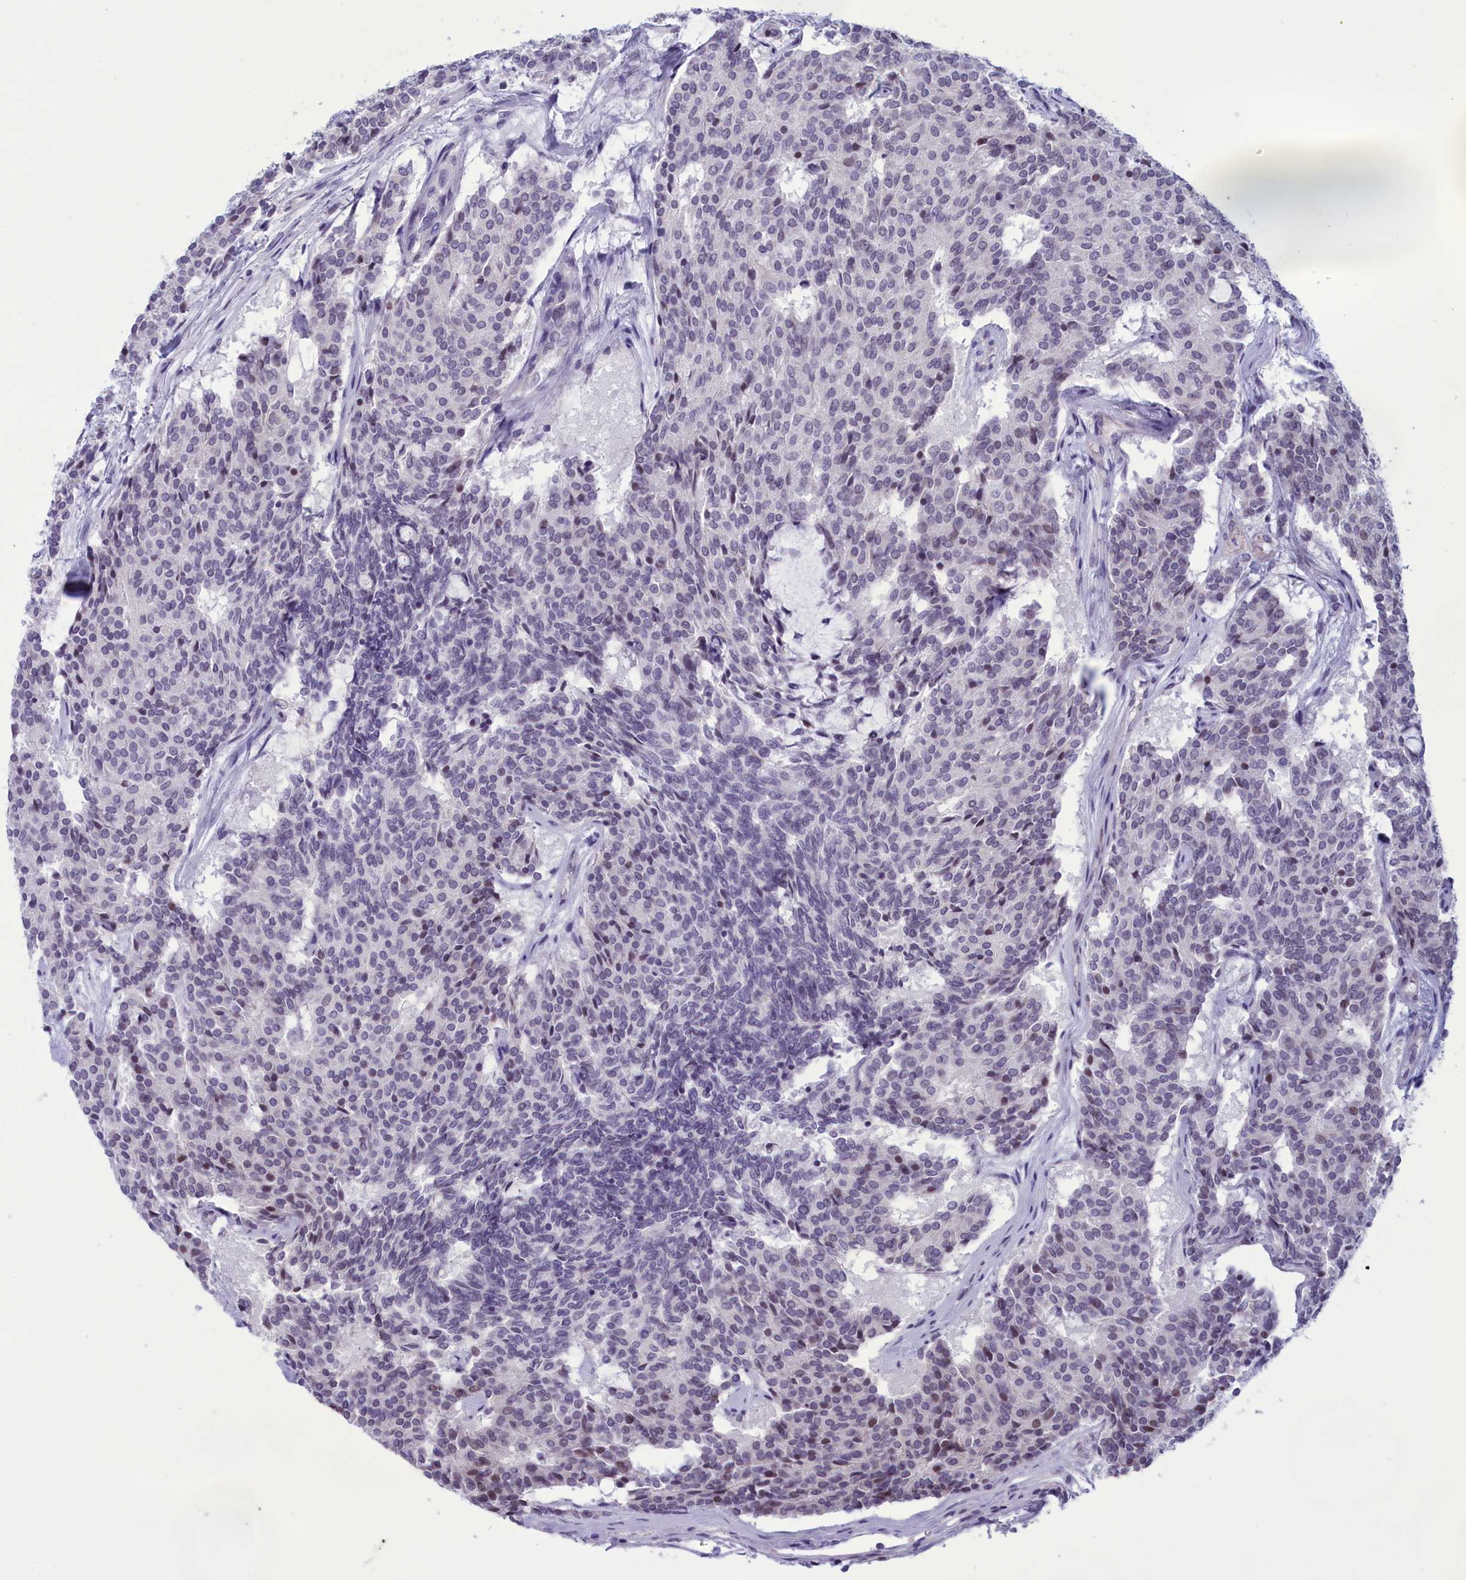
{"staining": {"intensity": "negative", "quantity": "none", "location": "none"}, "tissue": "carcinoid", "cell_type": "Tumor cells", "image_type": "cancer", "snomed": [{"axis": "morphology", "description": "Carcinoid, malignant, NOS"}, {"axis": "topography", "description": "Pancreas"}], "caption": "Immunohistochemical staining of carcinoid (malignant) demonstrates no significant expression in tumor cells.", "gene": "CORO2A", "patient": {"sex": "female", "age": 54}}